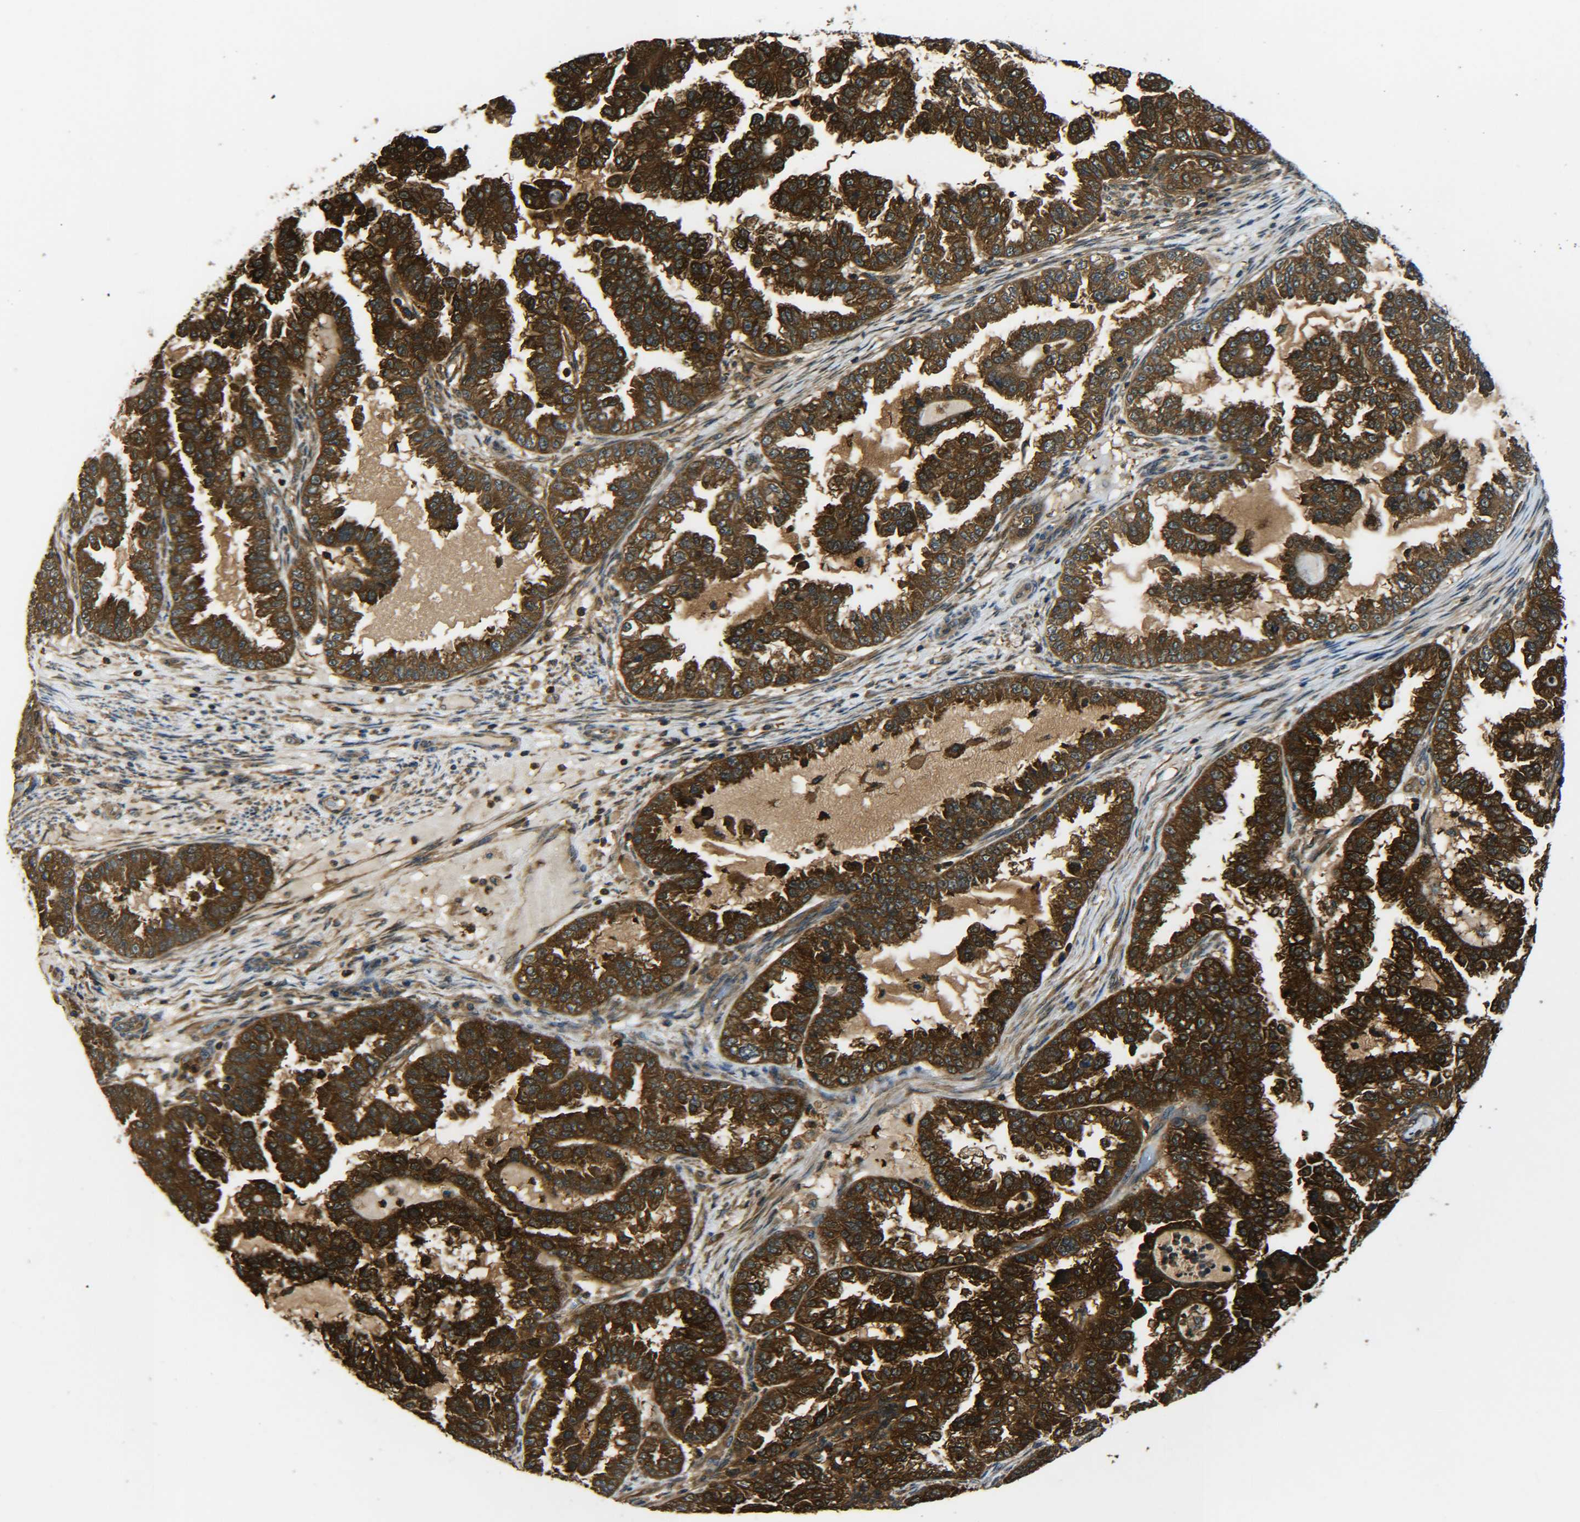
{"staining": {"intensity": "strong", "quantity": ">75%", "location": "cytoplasmic/membranous"}, "tissue": "endometrial cancer", "cell_type": "Tumor cells", "image_type": "cancer", "snomed": [{"axis": "morphology", "description": "Adenocarcinoma, NOS"}, {"axis": "topography", "description": "Endometrium"}], "caption": "Immunohistochemical staining of human endometrial adenocarcinoma reveals strong cytoplasmic/membranous protein staining in approximately >75% of tumor cells.", "gene": "PREB", "patient": {"sex": "female", "age": 85}}